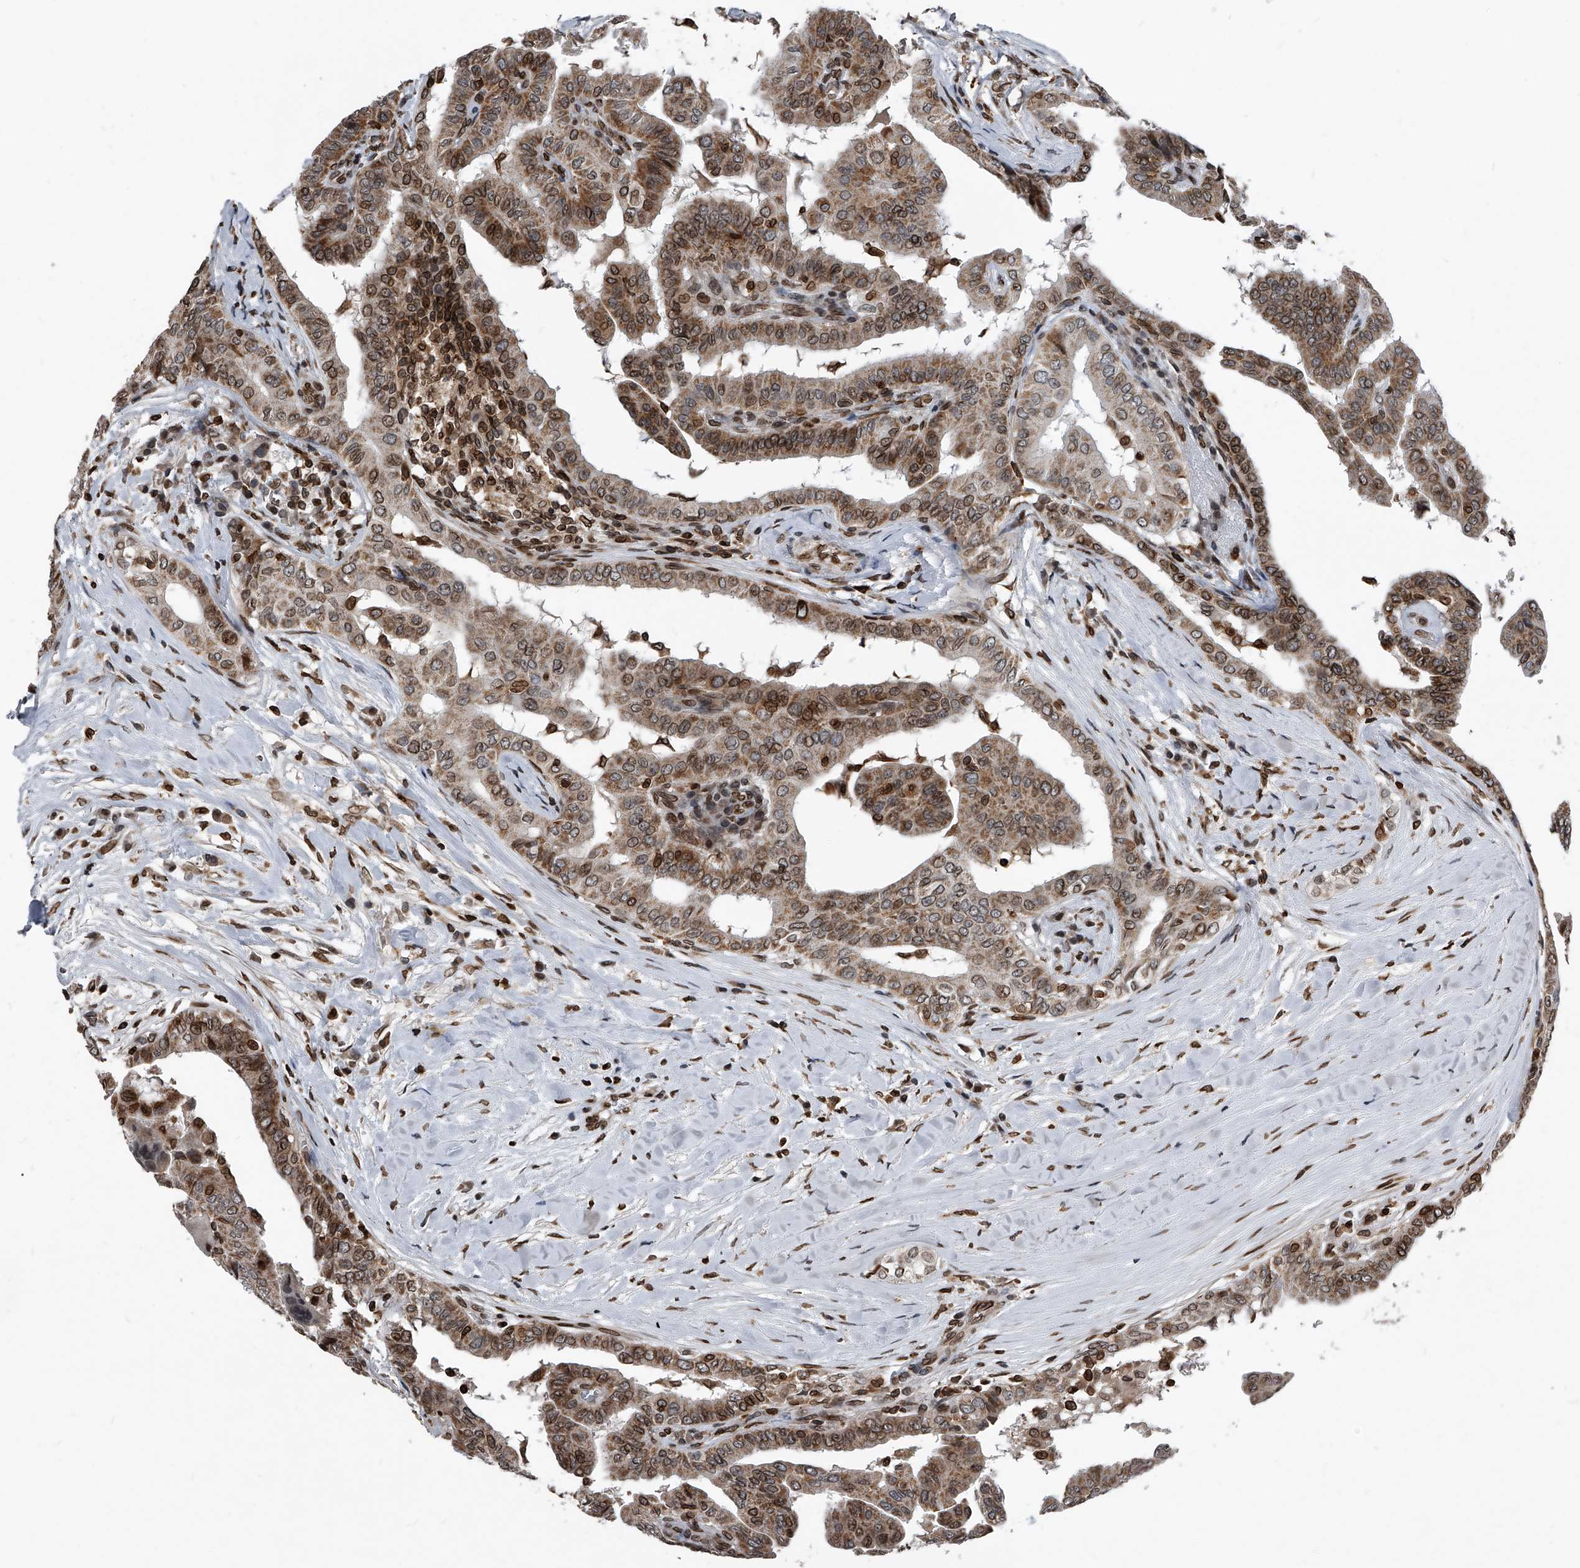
{"staining": {"intensity": "moderate", "quantity": ">75%", "location": "cytoplasmic/membranous,nuclear"}, "tissue": "thyroid cancer", "cell_type": "Tumor cells", "image_type": "cancer", "snomed": [{"axis": "morphology", "description": "Papillary adenocarcinoma, NOS"}, {"axis": "topography", "description": "Thyroid gland"}], "caption": "Papillary adenocarcinoma (thyroid) tissue reveals moderate cytoplasmic/membranous and nuclear expression in about >75% of tumor cells", "gene": "PHF20", "patient": {"sex": "male", "age": 33}}